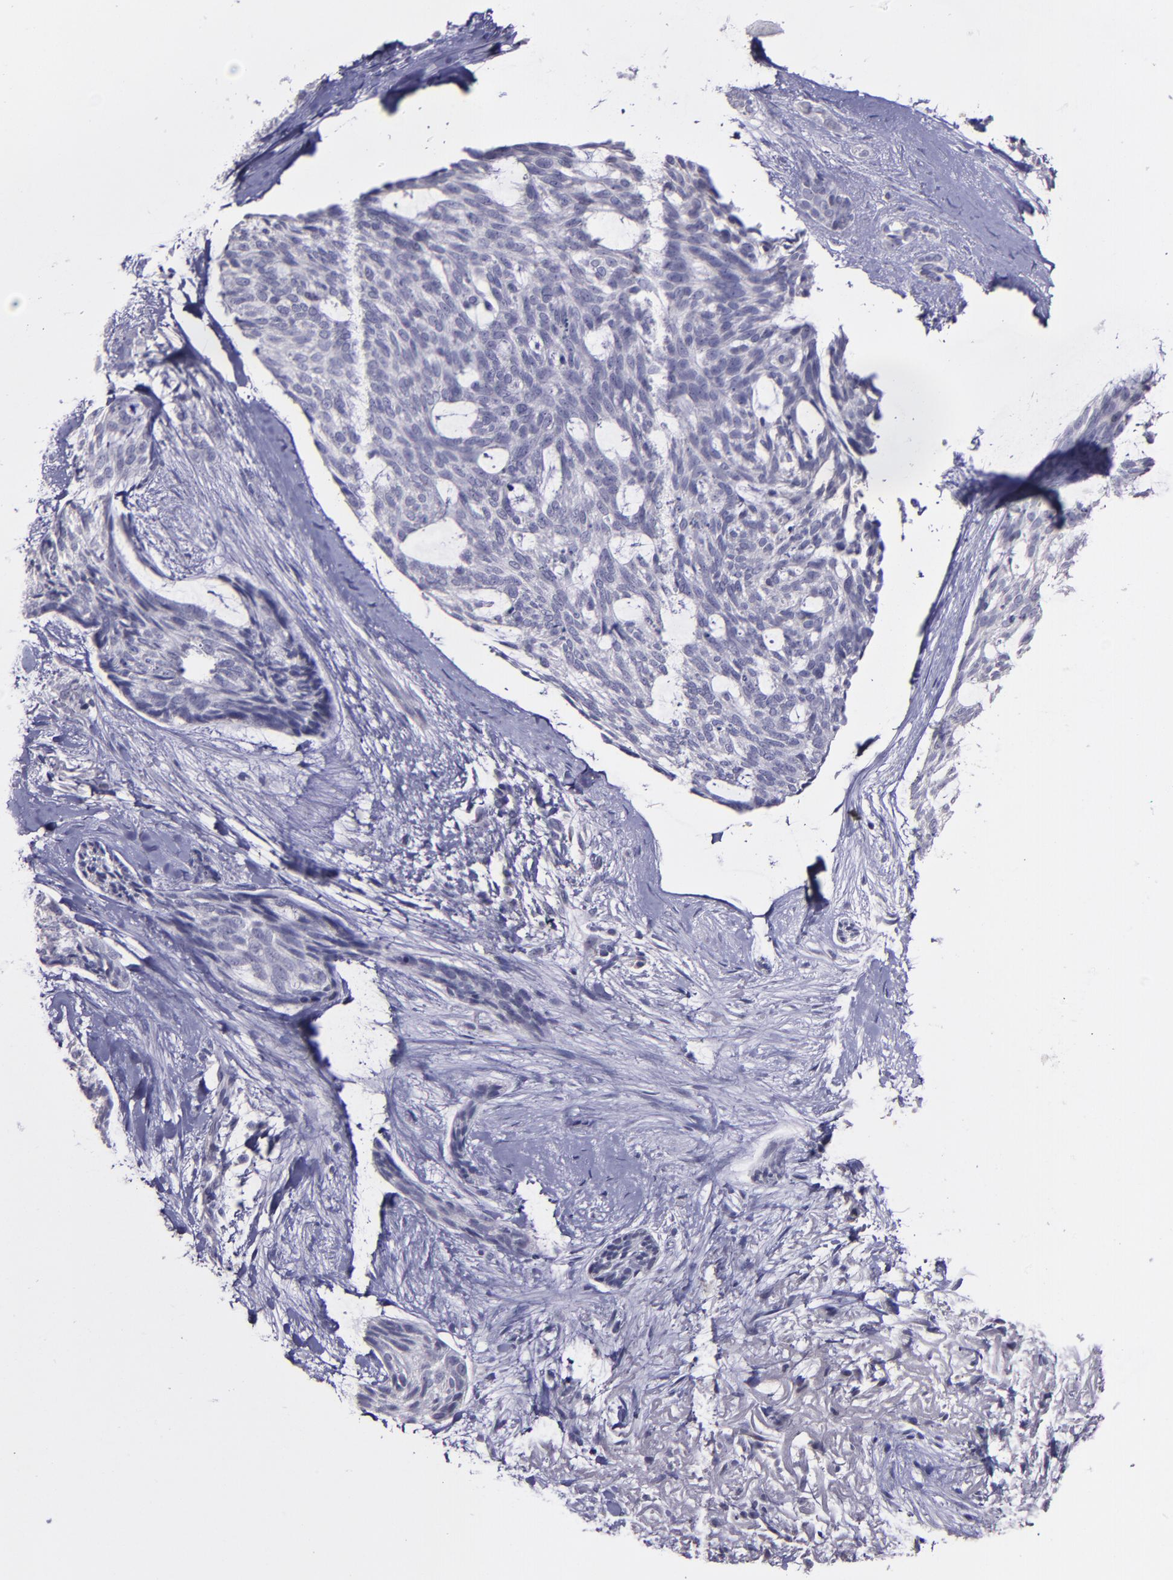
{"staining": {"intensity": "negative", "quantity": "none", "location": "none"}, "tissue": "skin cancer", "cell_type": "Tumor cells", "image_type": "cancer", "snomed": [{"axis": "morphology", "description": "Normal tissue, NOS"}, {"axis": "morphology", "description": "Basal cell carcinoma"}, {"axis": "topography", "description": "Skin"}], "caption": "This is an IHC photomicrograph of human skin cancer. There is no expression in tumor cells.", "gene": "MASP1", "patient": {"sex": "female", "age": 71}}